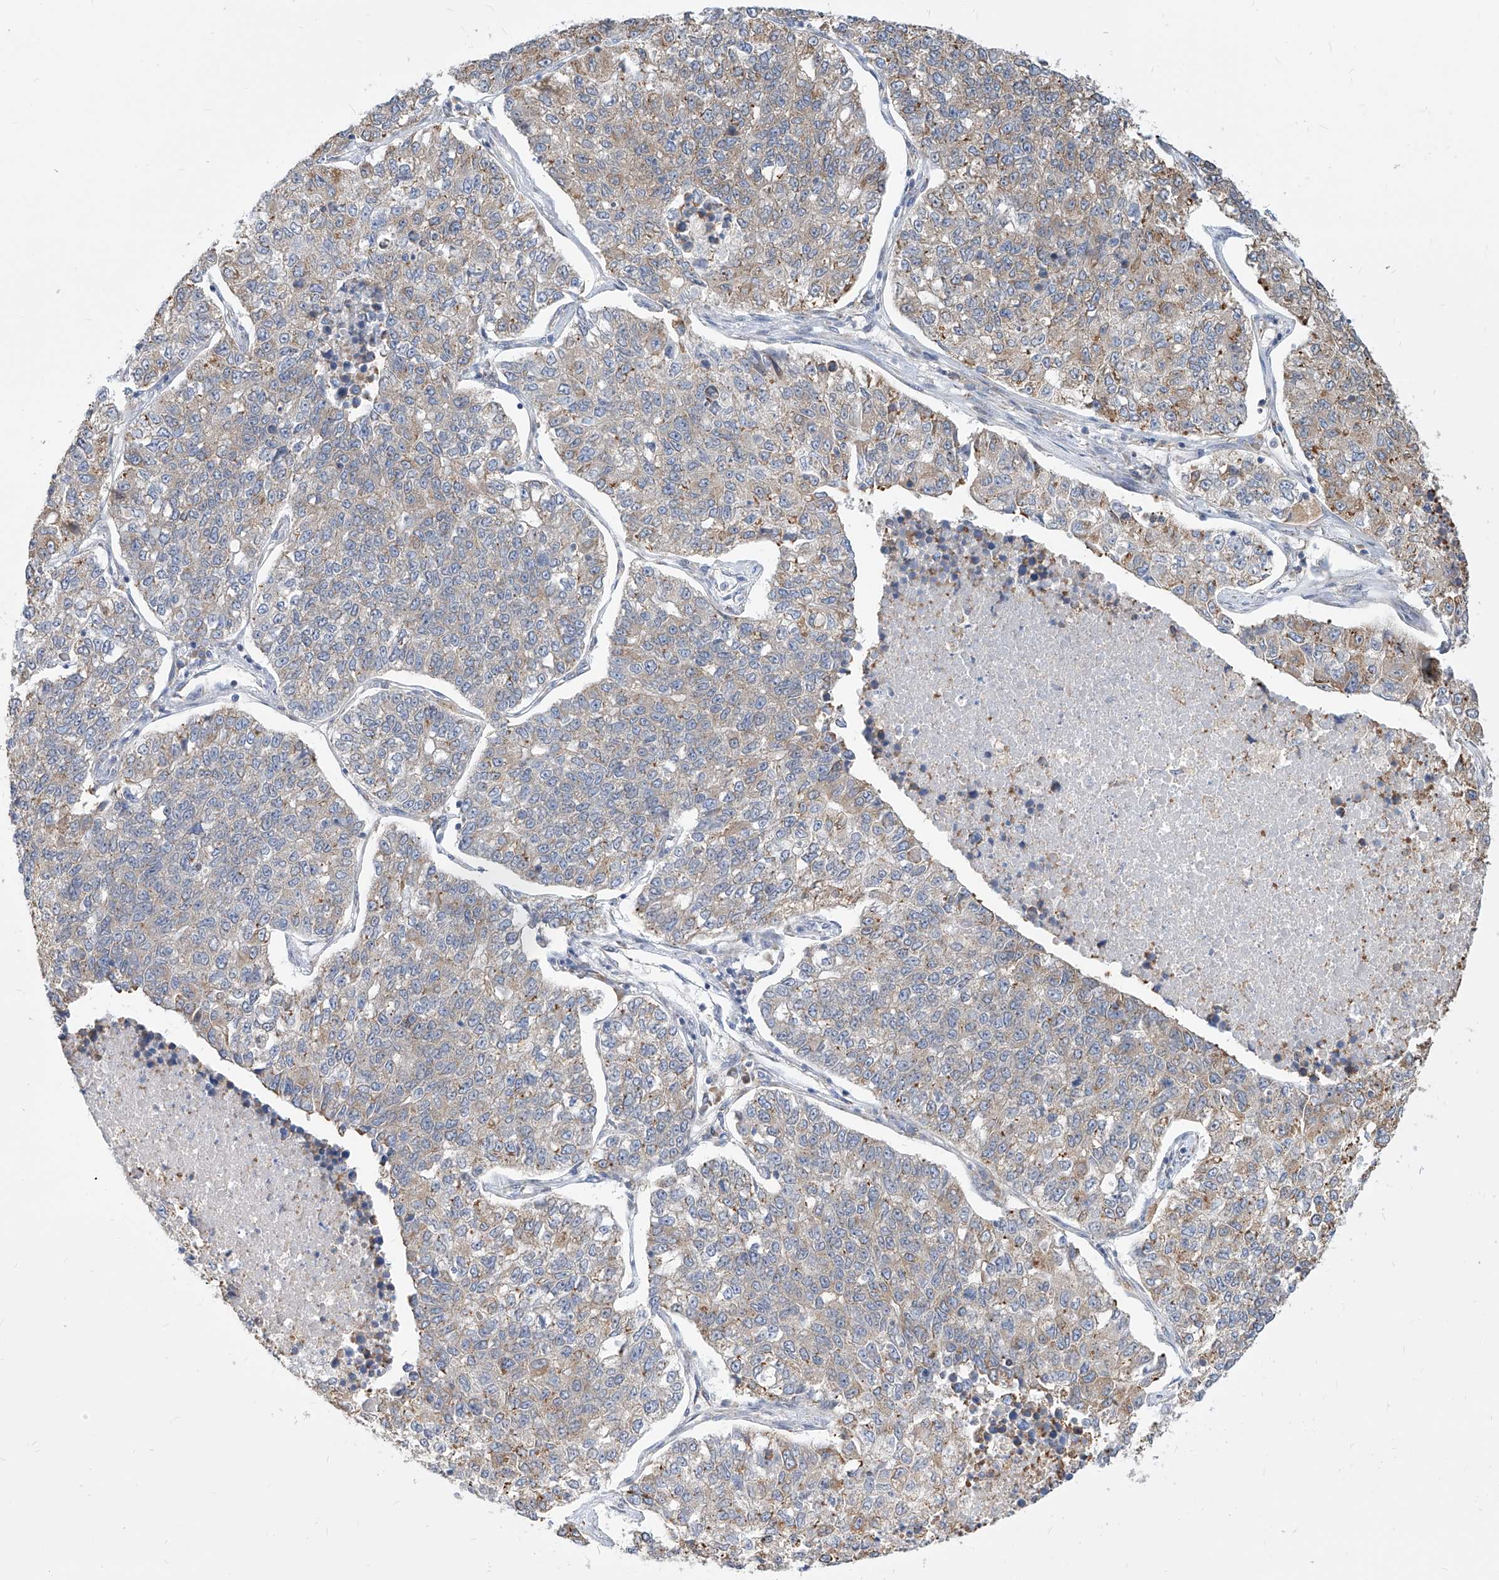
{"staining": {"intensity": "moderate", "quantity": "25%-75%", "location": "cytoplasmic/membranous"}, "tissue": "lung cancer", "cell_type": "Tumor cells", "image_type": "cancer", "snomed": [{"axis": "morphology", "description": "Adenocarcinoma, NOS"}, {"axis": "topography", "description": "Lung"}], "caption": "Brown immunohistochemical staining in lung cancer demonstrates moderate cytoplasmic/membranous positivity in about 25%-75% of tumor cells.", "gene": "FAM83B", "patient": {"sex": "male", "age": 49}}